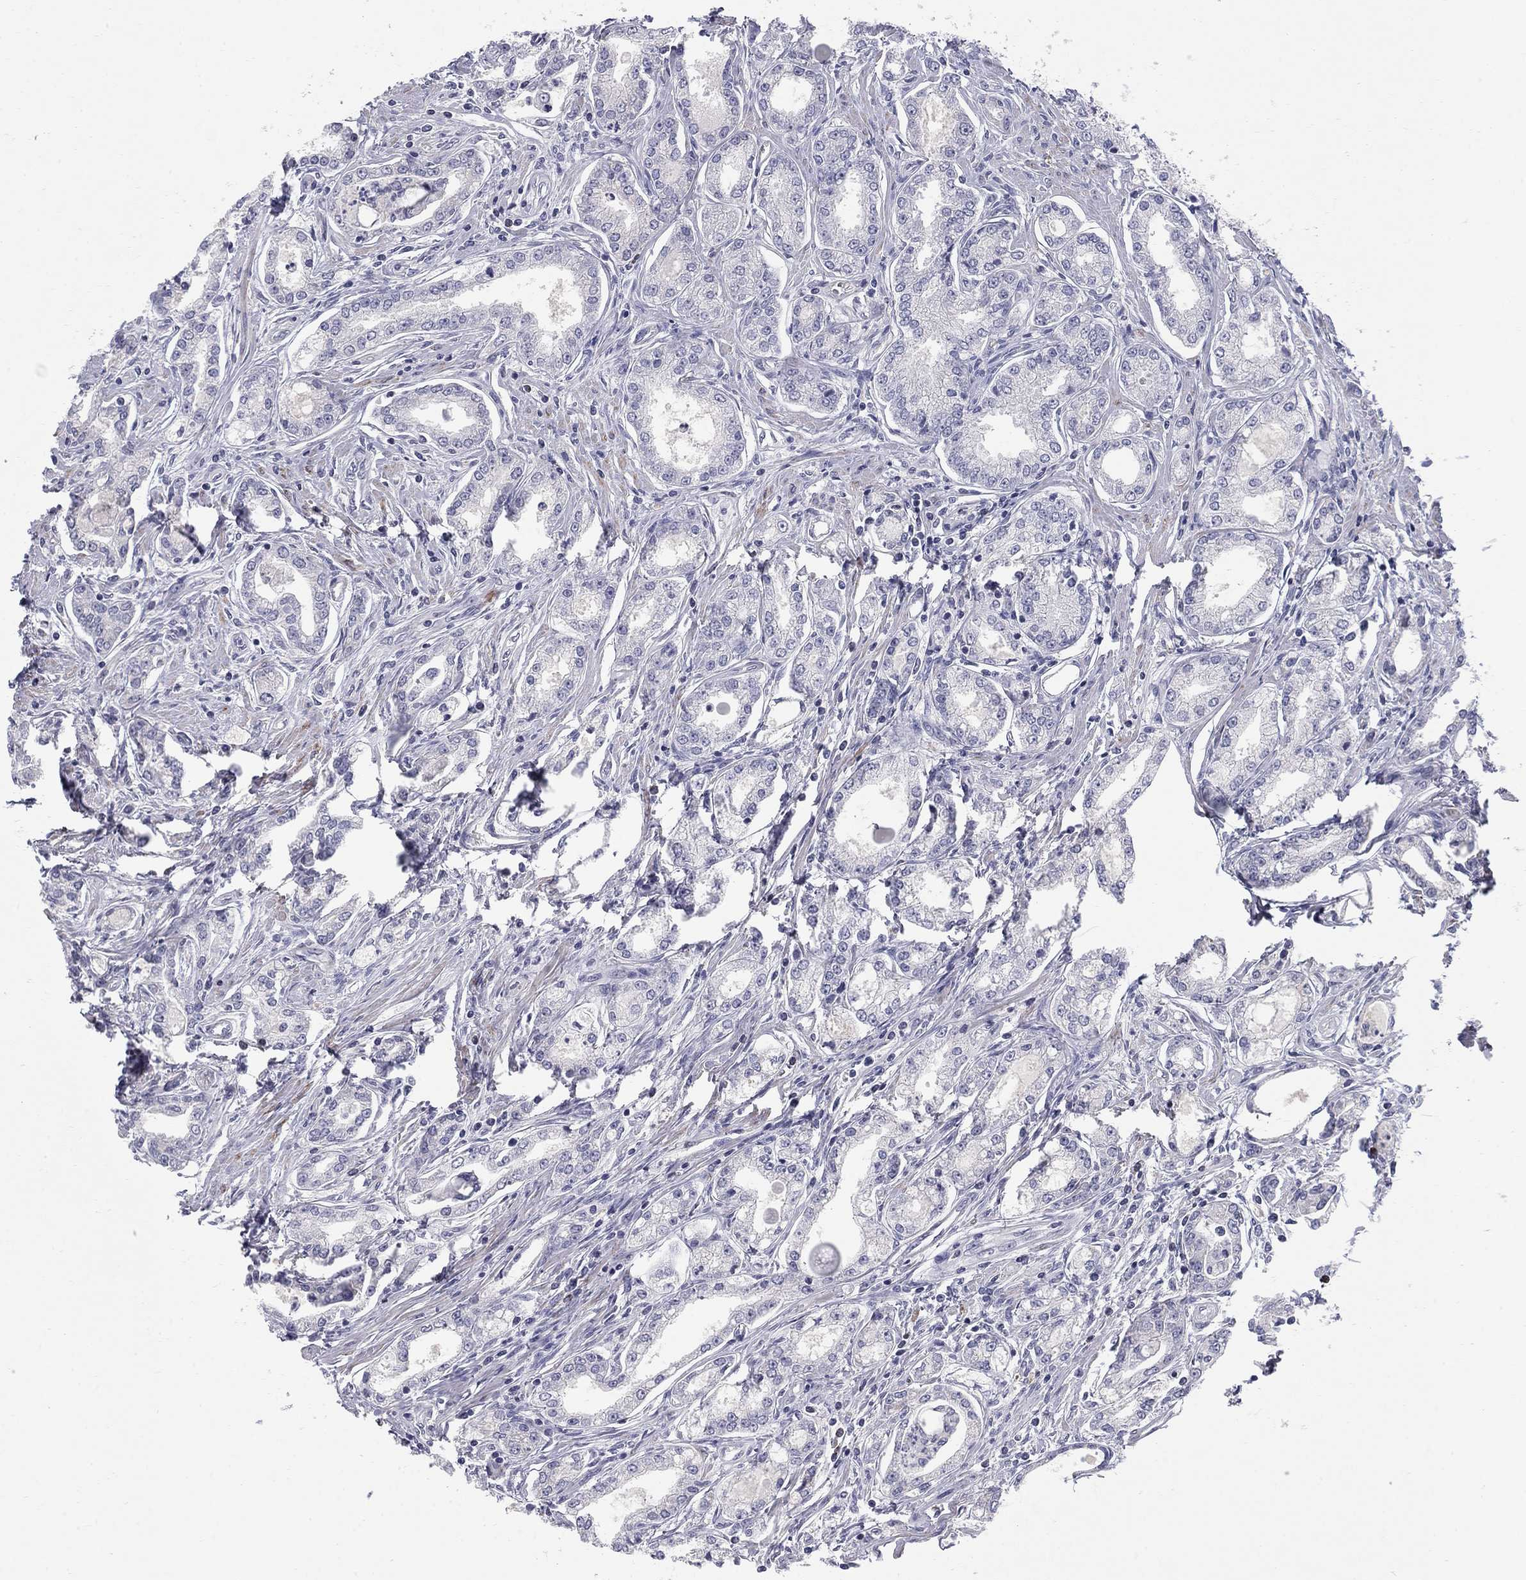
{"staining": {"intensity": "negative", "quantity": "none", "location": "none"}, "tissue": "prostate cancer", "cell_type": "Tumor cells", "image_type": "cancer", "snomed": [{"axis": "morphology", "description": "Adenocarcinoma, NOS"}, {"axis": "morphology", "description": "Adenocarcinoma, High grade"}, {"axis": "topography", "description": "Prostate"}], "caption": "Human prostate cancer (adenocarcinoma) stained for a protein using immunohistochemistry (IHC) demonstrates no positivity in tumor cells.", "gene": "NTRK2", "patient": {"sex": "male", "age": 70}}